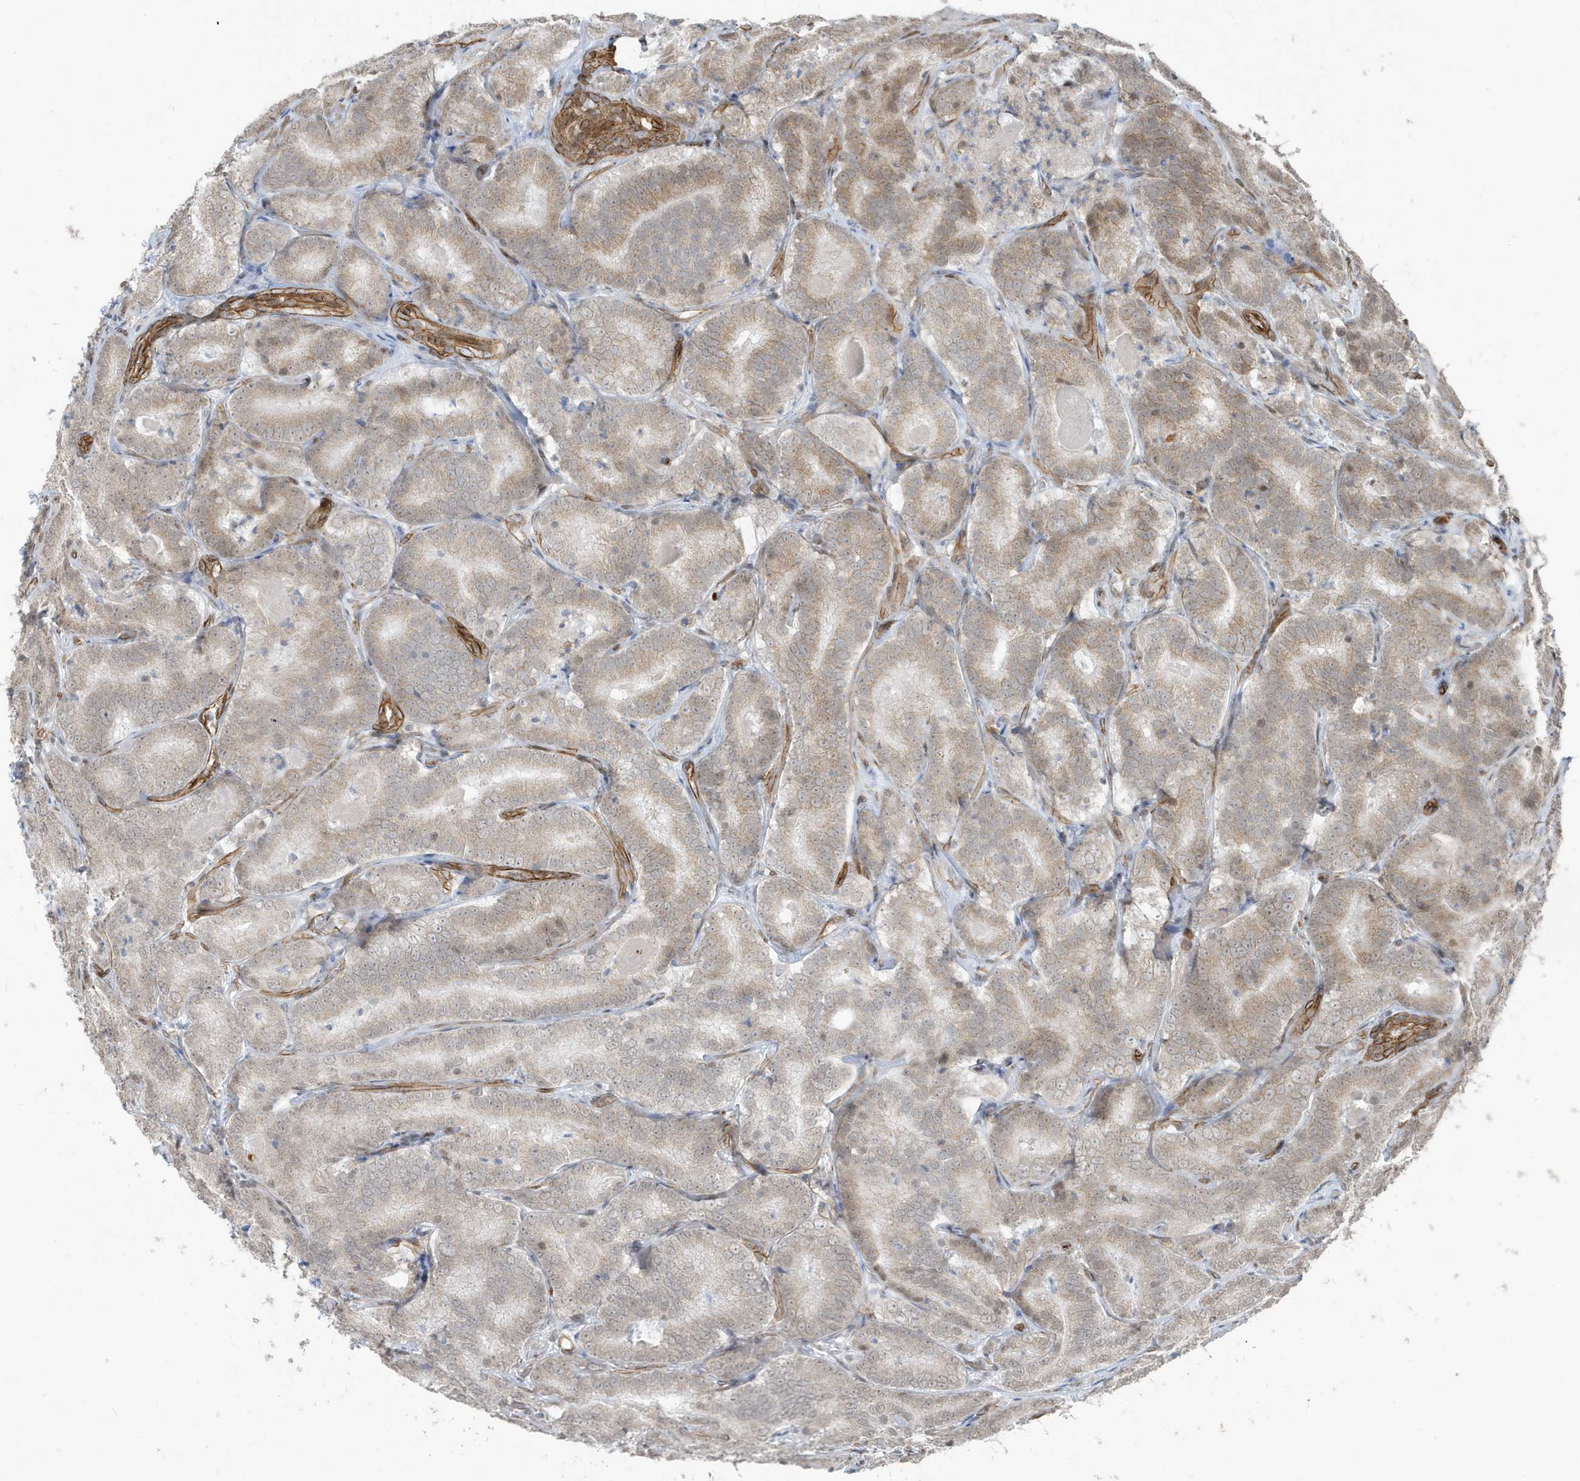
{"staining": {"intensity": "weak", "quantity": ">75%", "location": "cytoplasmic/membranous"}, "tissue": "prostate cancer", "cell_type": "Tumor cells", "image_type": "cancer", "snomed": [{"axis": "morphology", "description": "Adenocarcinoma, High grade"}, {"axis": "topography", "description": "Prostate"}], "caption": "A histopathology image of prostate cancer (adenocarcinoma (high-grade)) stained for a protein displays weak cytoplasmic/membranous brown staining in tumor cells.", "gene": "CHCHD4", "patient": {"sex": "male", "age": 57}}